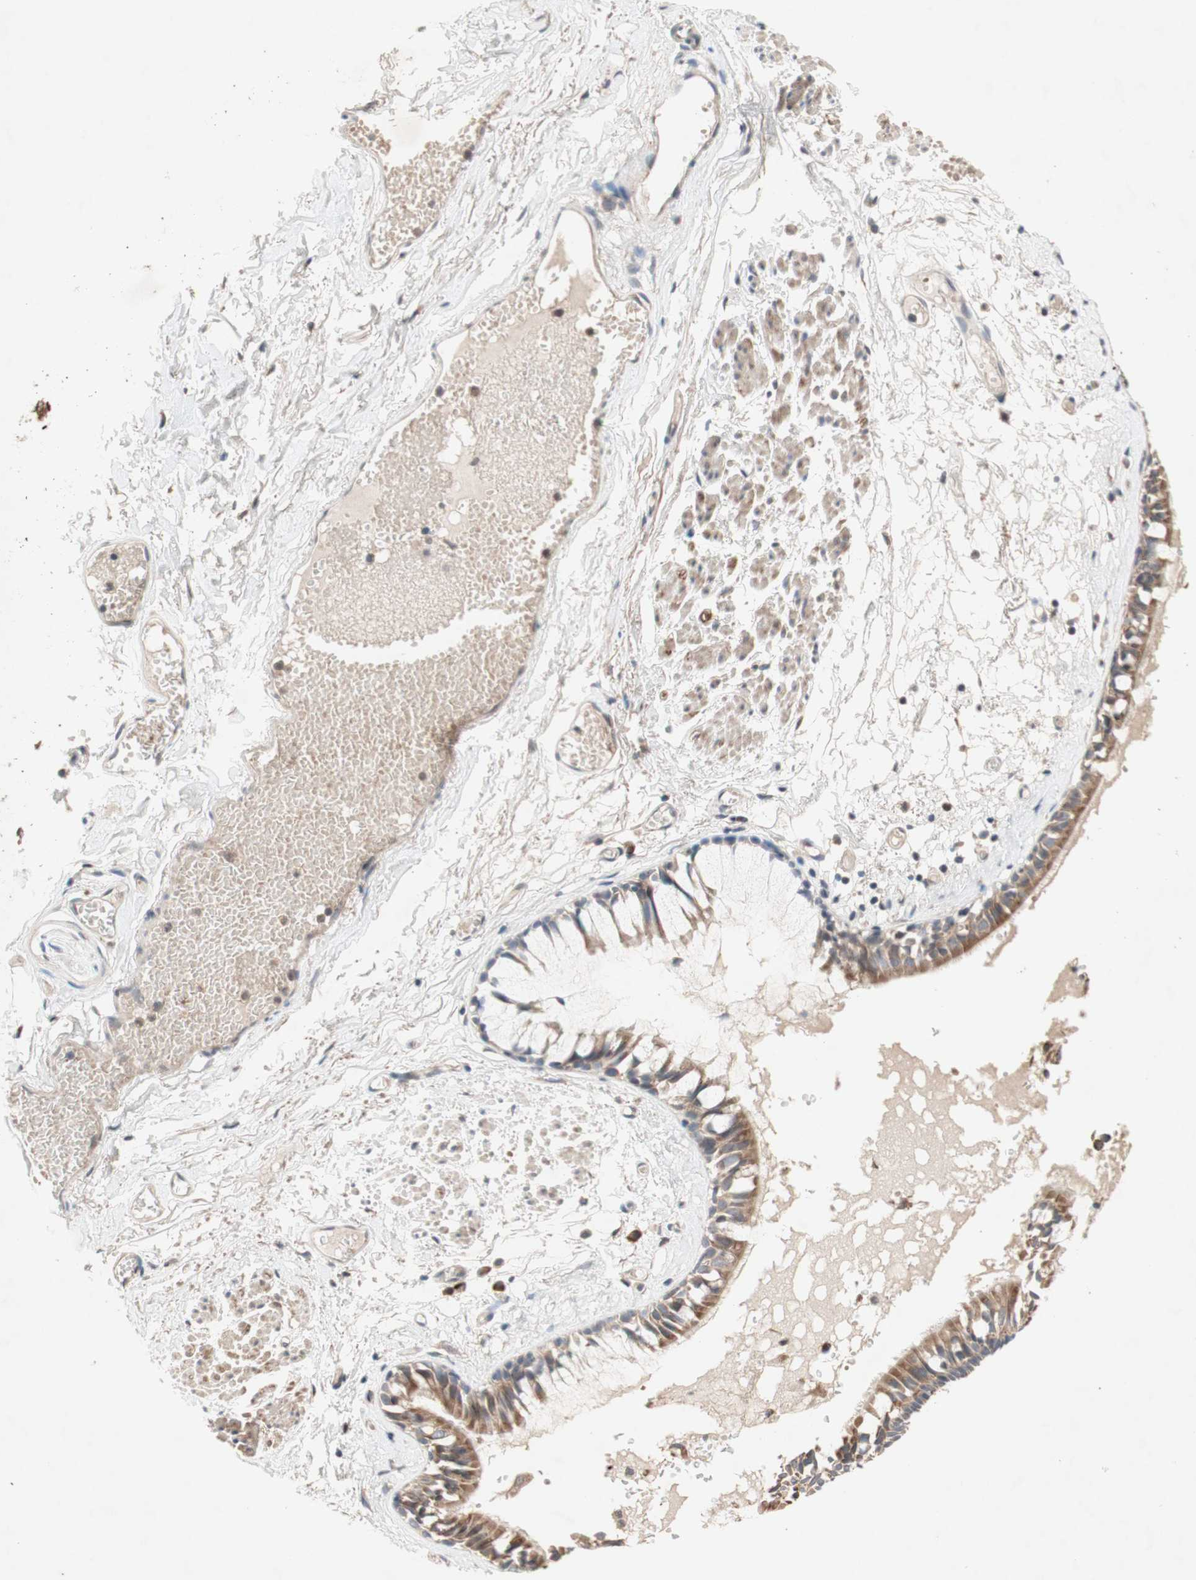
{"staining": {"intensity": "moderate", "quantity": ">75%", "location": "cytoplasmic/membranous"}, "tissue": "bronchus", "cell_type": "Respiratory epithelial cells", "image_type": "normal", "snomed": [{"axis": "morphology", "description": "Normal tissue, NOS"}, {"axis": "morphology", "description": "Inflammation, NOS"}, {"axis": "topography", "description": "Cartilage tissue"}, {"axis": "topography", "description": "Lung"}], "caption": "IHC staining of benign bronchus, which exhibits medium levels of moderate cytoplasmic/membranous staining in approximately >75% of respiratory epithelial cells indicating moderate cytoplasmic/membranous protein positivity. The staining was performed using DAB (brown) for protein detection and nuclei were counterstained in hematoxylin (blue).", "gene": "DDOST", "patient": {"sex": "male", "age": 71}}